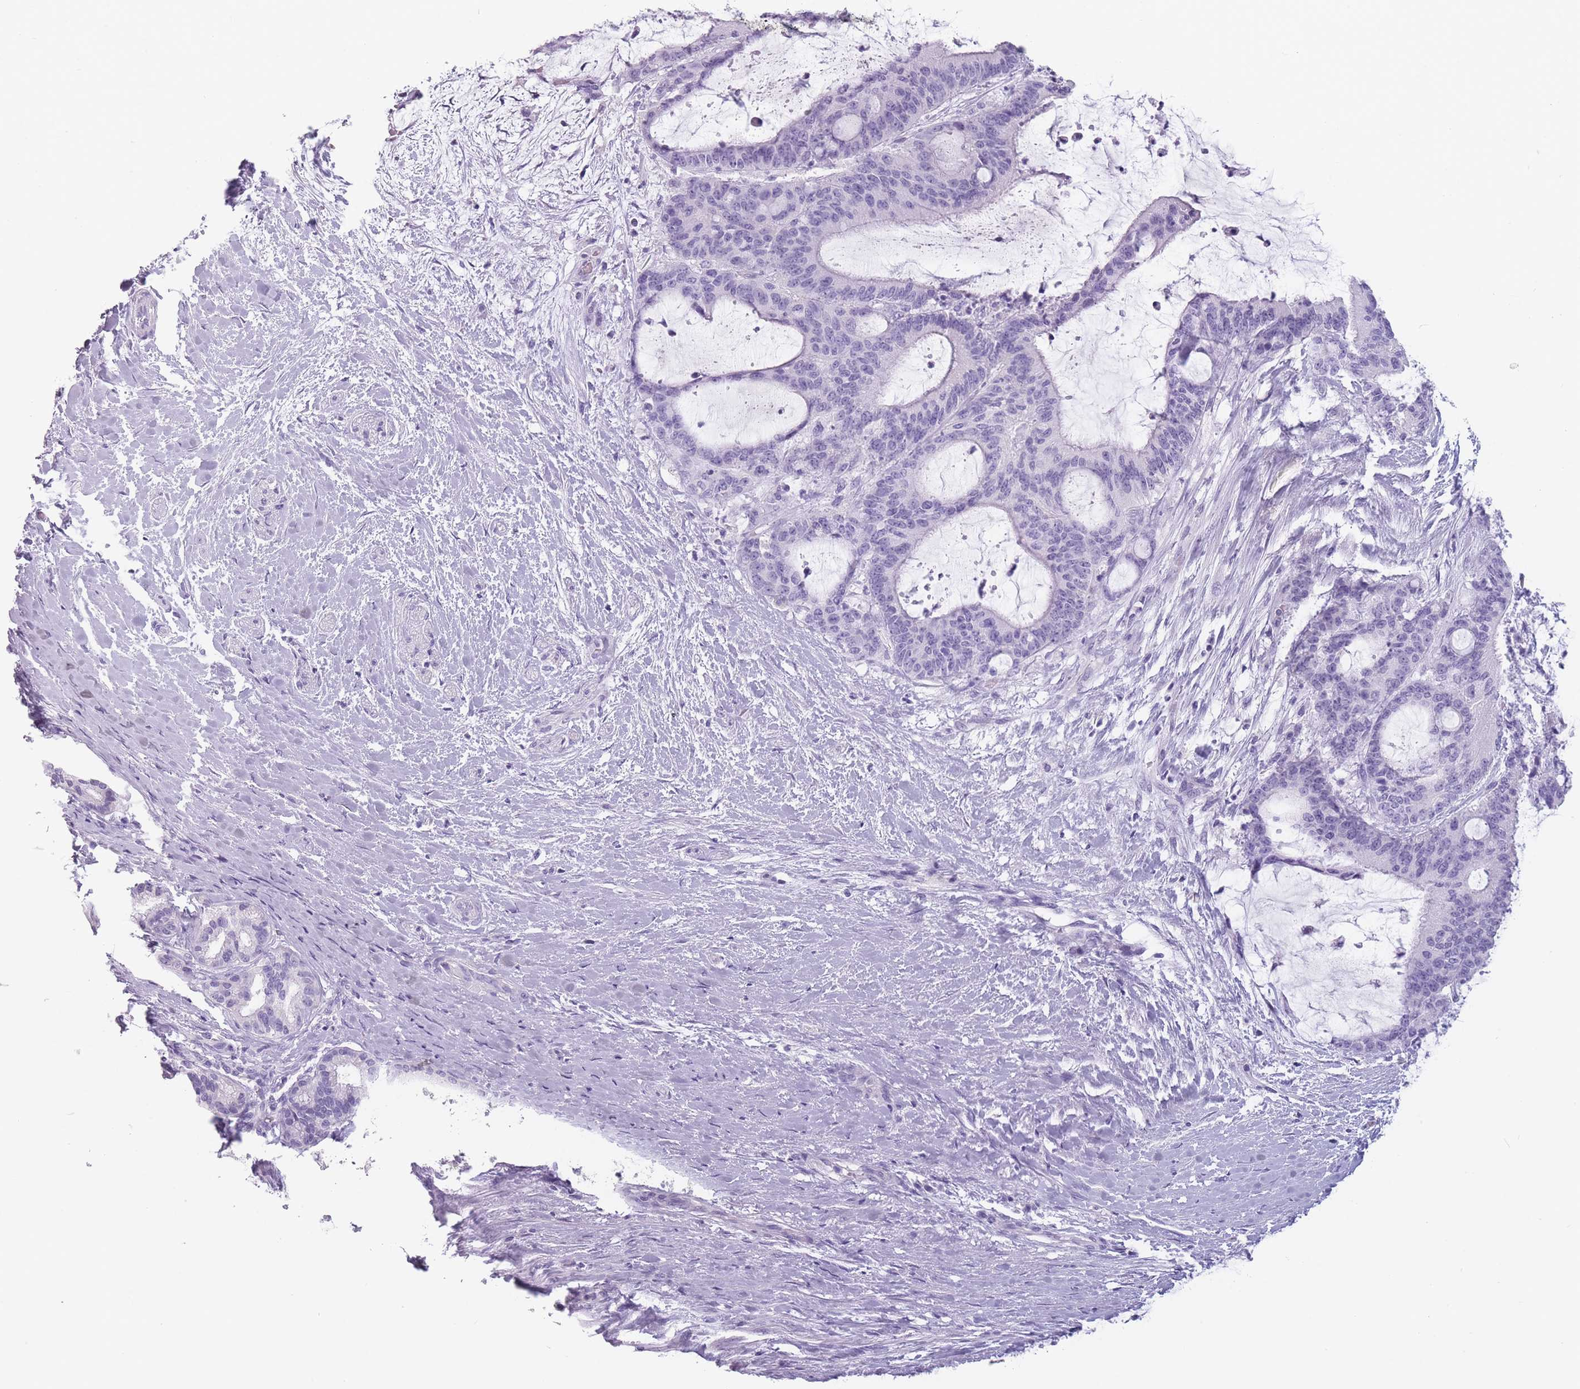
{"staining": {"intensity": "negative", "quantity": "none", "location": "none"}, "tissue": "liver cancer", "cell_type": "Tumor cells", "image_type": "cancer", "snomed": [{"axis": "morphology", "description": "Normal tissue, NOS"}, {"axis": "morphology", "description": "Cholangiocarcinoma"}, {"axis": "topography", "description": "Liver"}, {"axis": "topography", "description": "Peripheral nerve tissue"}], "caption": "Liver cancer stained for a protein using immunohistochemistry (IHC) shows no expression tumor cells.", "gene": "CCNO", "patient": {"sex": "female", "age": 73}}